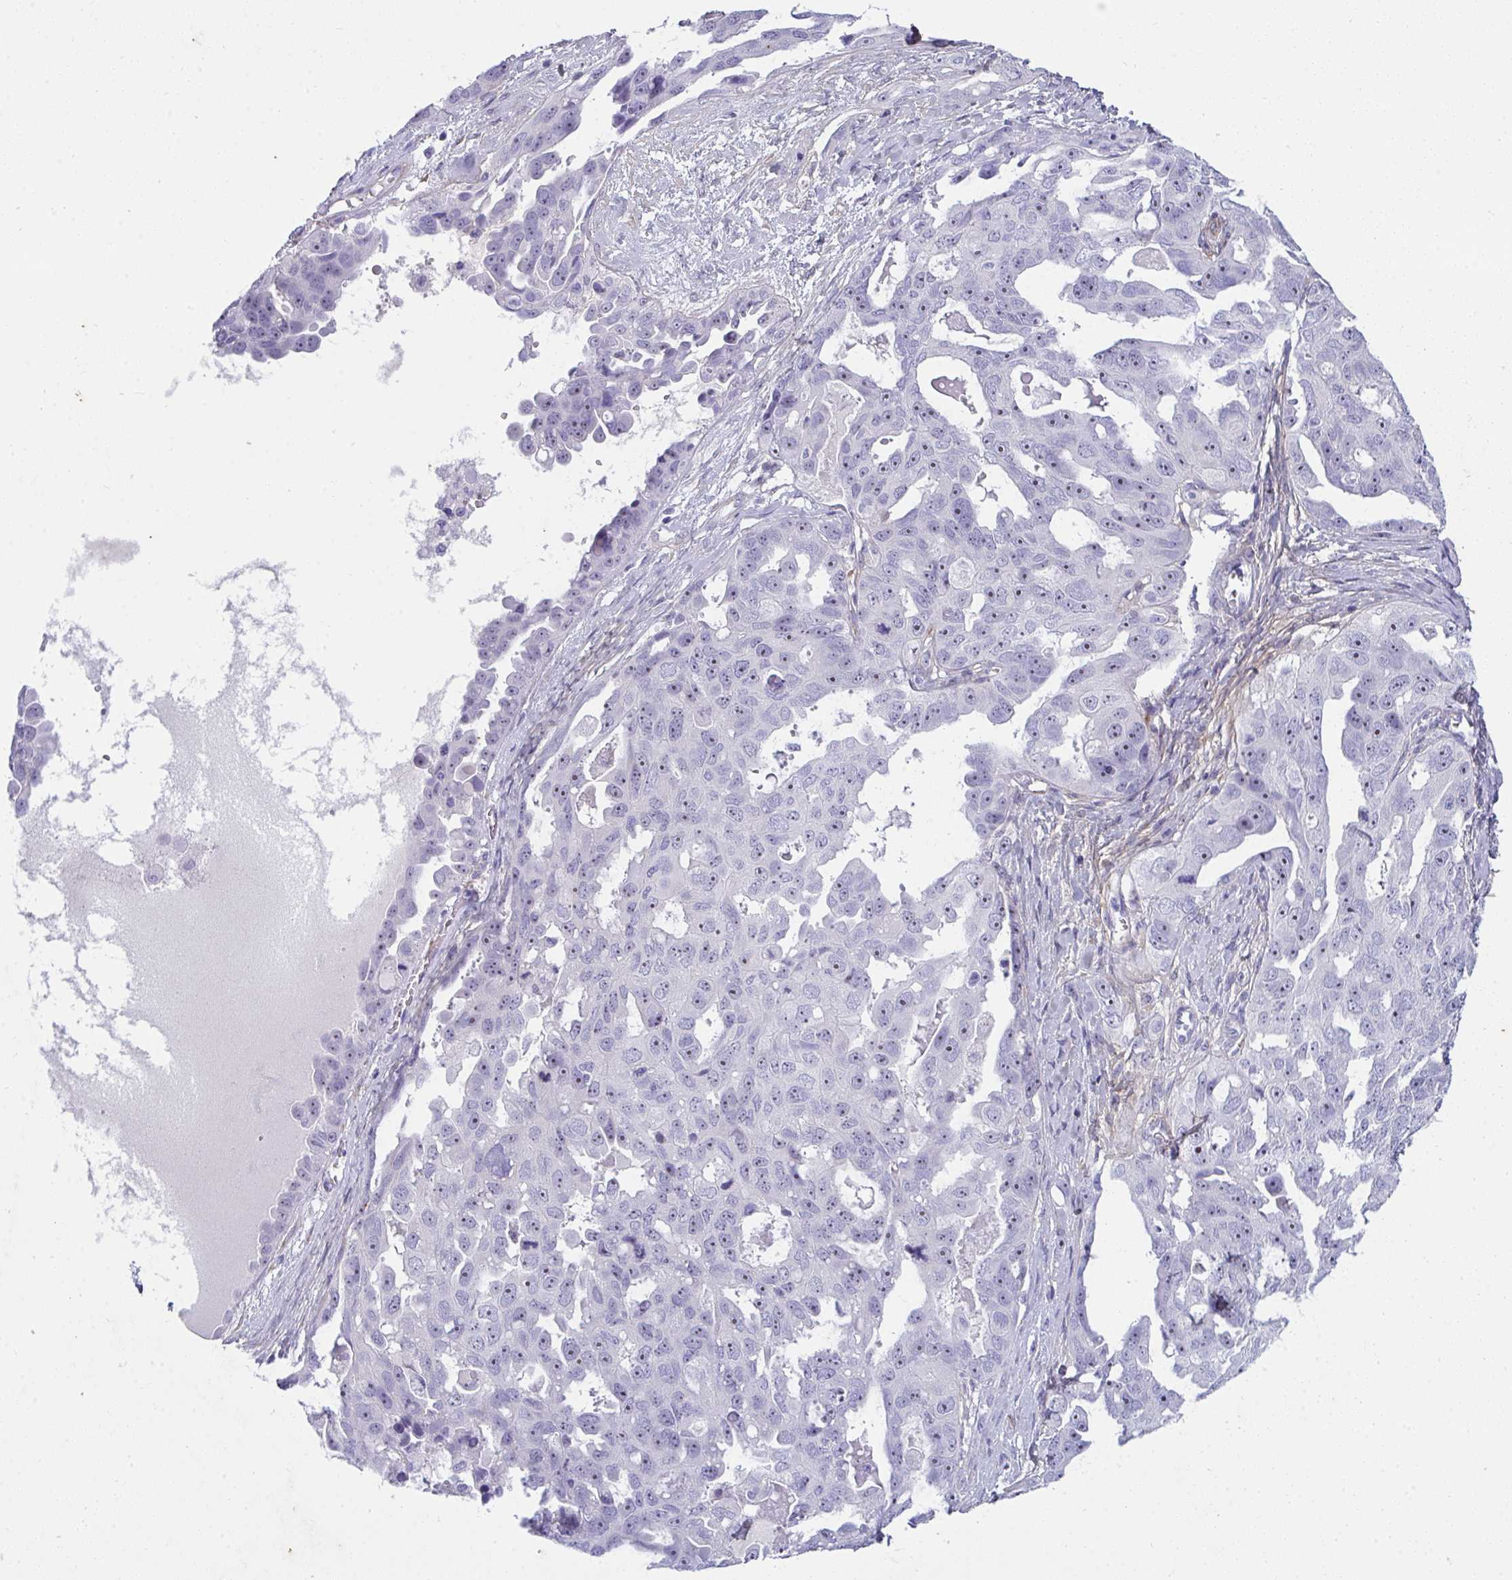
{"staining": {"intensity": "negative", "quantity": "none", "location": "none"}, "tissue": "ovarian cancer", "cell_type": "Tumor cells", "image_type": "cancer", "snomed": [{"axis": "morphology", "description": "Carcinoma, endometroid"}, {"axis": "topography", "description": "Ovary"}], "caption": "Immunohistochemical staining of human ovarian cancer (endometroid carcinoma) shows no significant positivity in tumor cells.", "gene": "LHFPL6", "patient": {"sex": "female", "age": 70}}